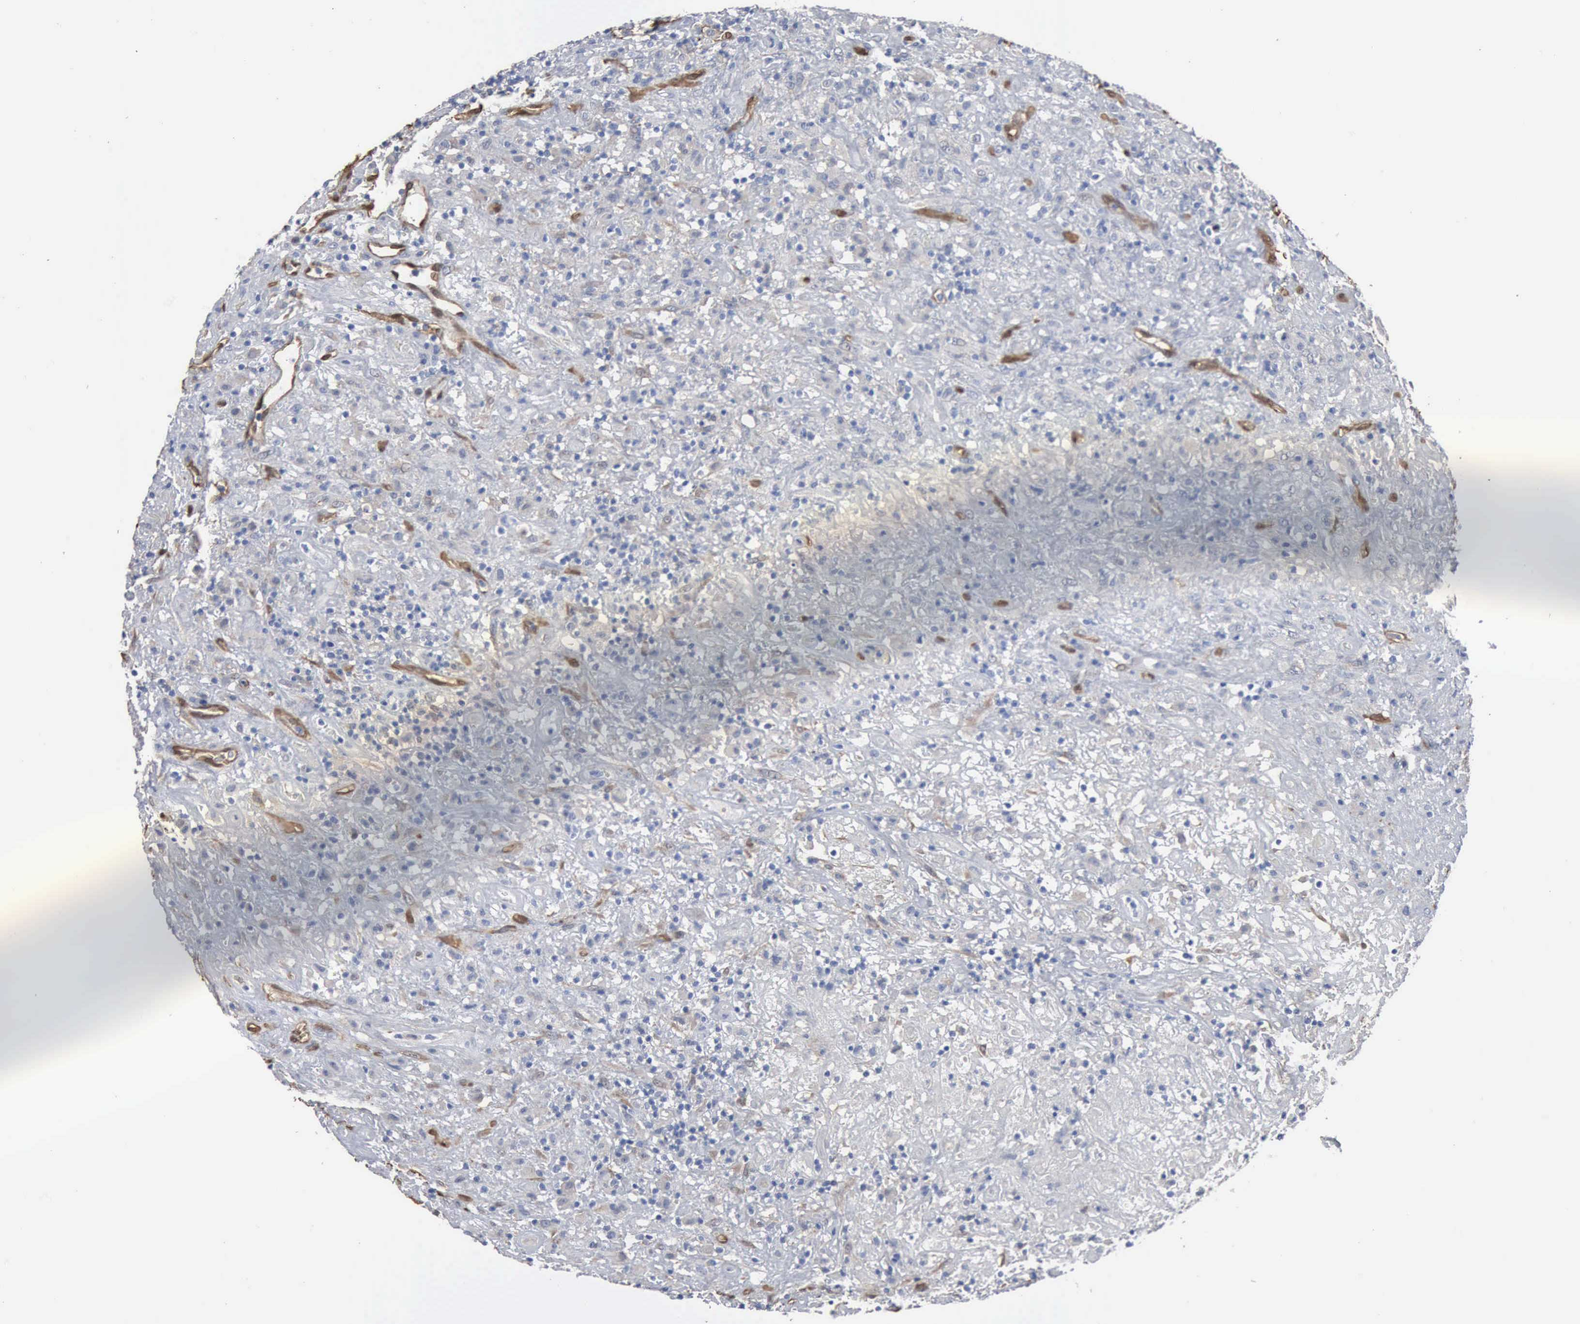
{"staining": {"intensity": "negative", "quantity": "none", "location": "none"}, "tissue": "lymphoma", "cell_type": "Tumor cells", "image_type": "cancer", "snomed": [{"axis": "morphology", "description": "Hodgkin's disease, NOS"}, {"axis": "topography", "description": "Lymph node"}], "caption": "A histopathology image of human Hodgkin's disease is negative for staining in tumor cells. Brightfield microscopy of IHC stained with DAB (brown) and hematoxylin (blue), captured at high magnification.", "gene": "FSCN1", "patient": {"sex": "male", "age": 46}}